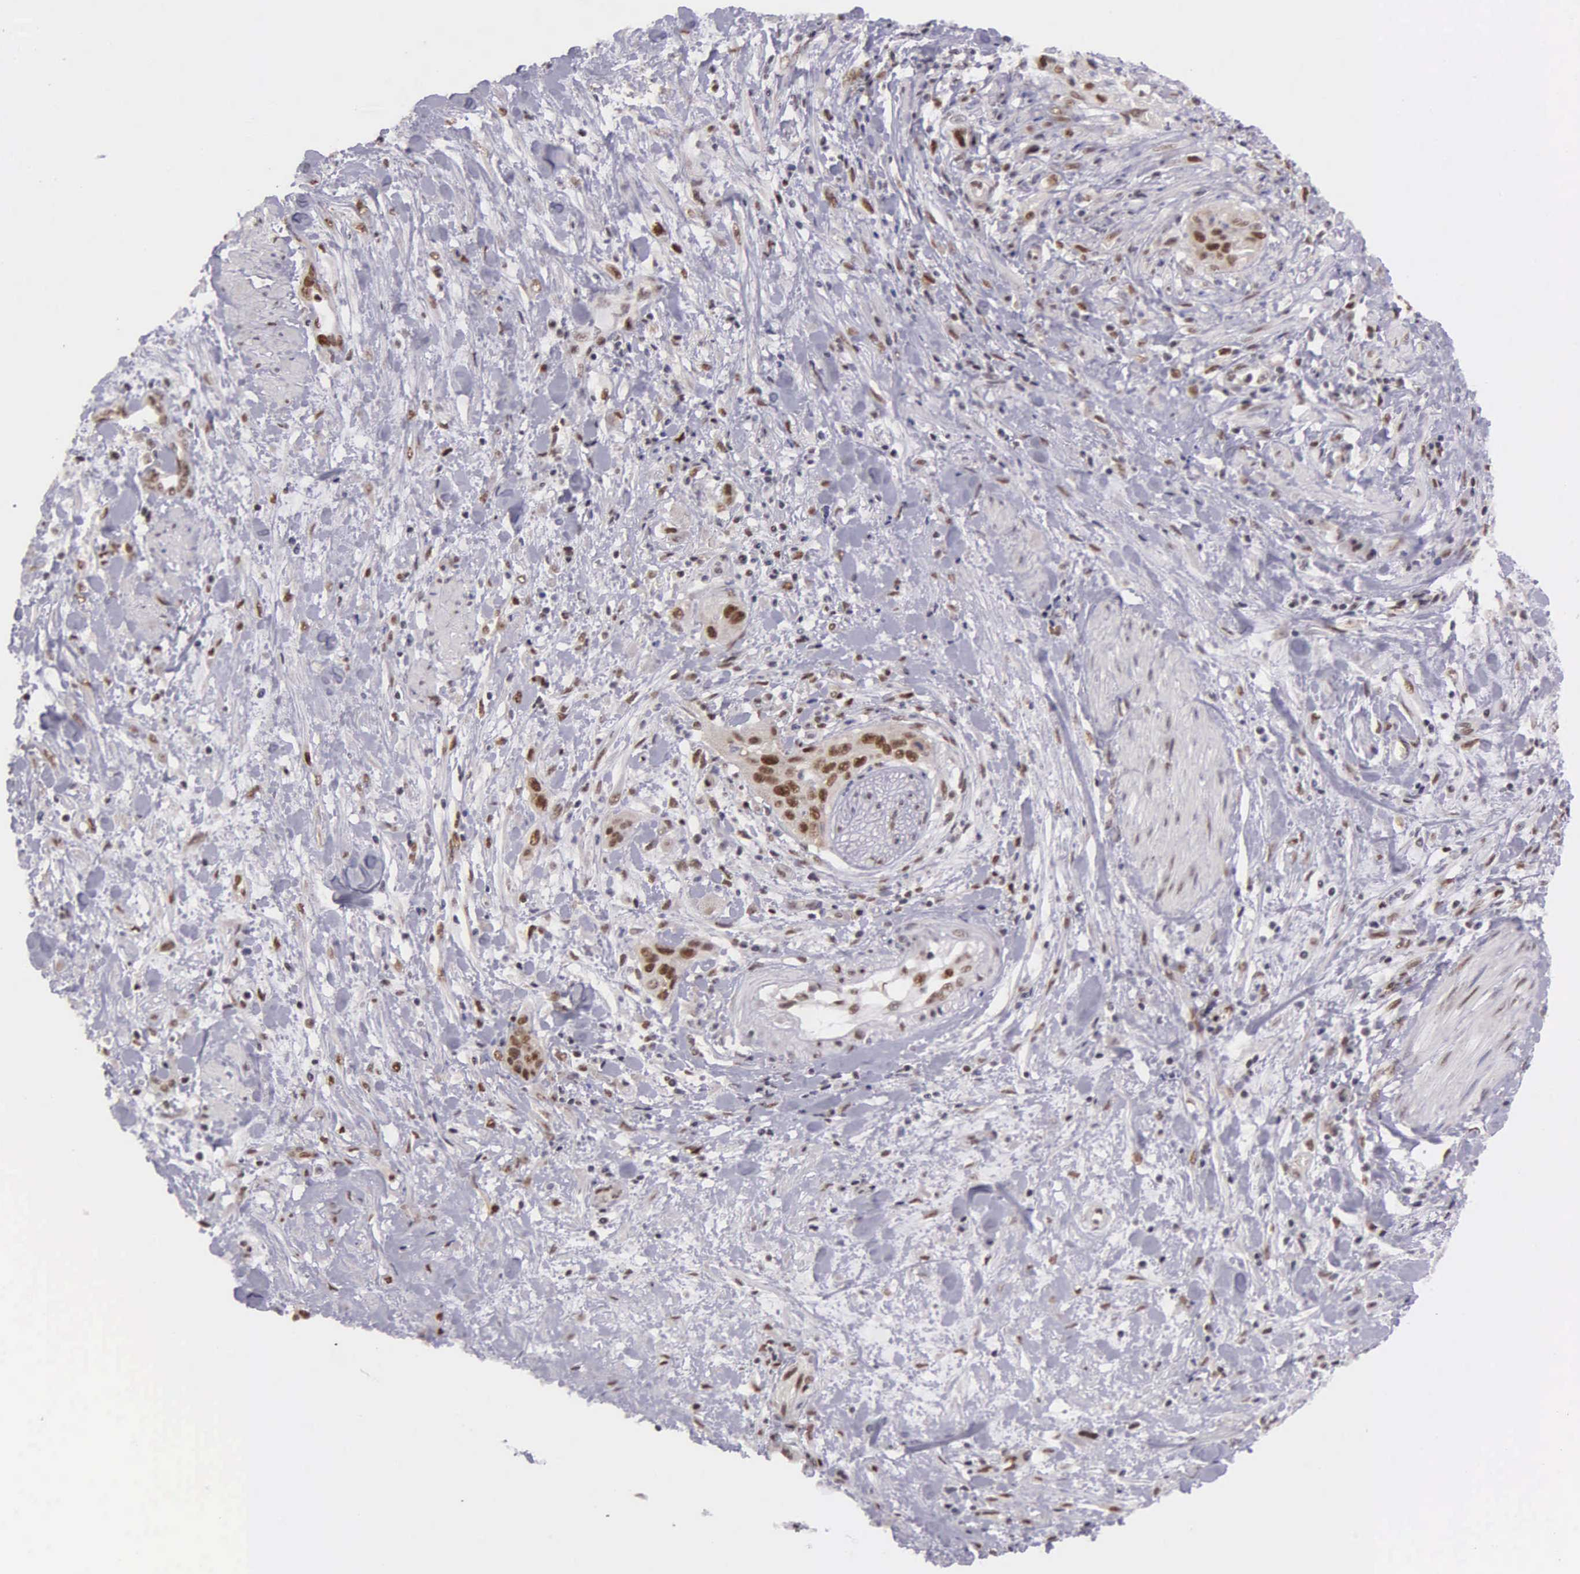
{"staining": {"intensity": "moderate", "quantity": ">75%", "location": "nuclear"}, "tissue": "cervical cancer", "cell_type": "Tumor cells", "image_type": "cancer", "snomed": [{"axis": "morphology", "description": "Squamous cell carcinoma, NOS"}, {"axis": "topography", "description": "Cervix"}], "caption": "Protein staining reveals moderate nuclear expression in approximately >75% of tumor cells in cervical cancer.", "gene": "UBR7", "patient": {"sex": "female", "age": 41}}